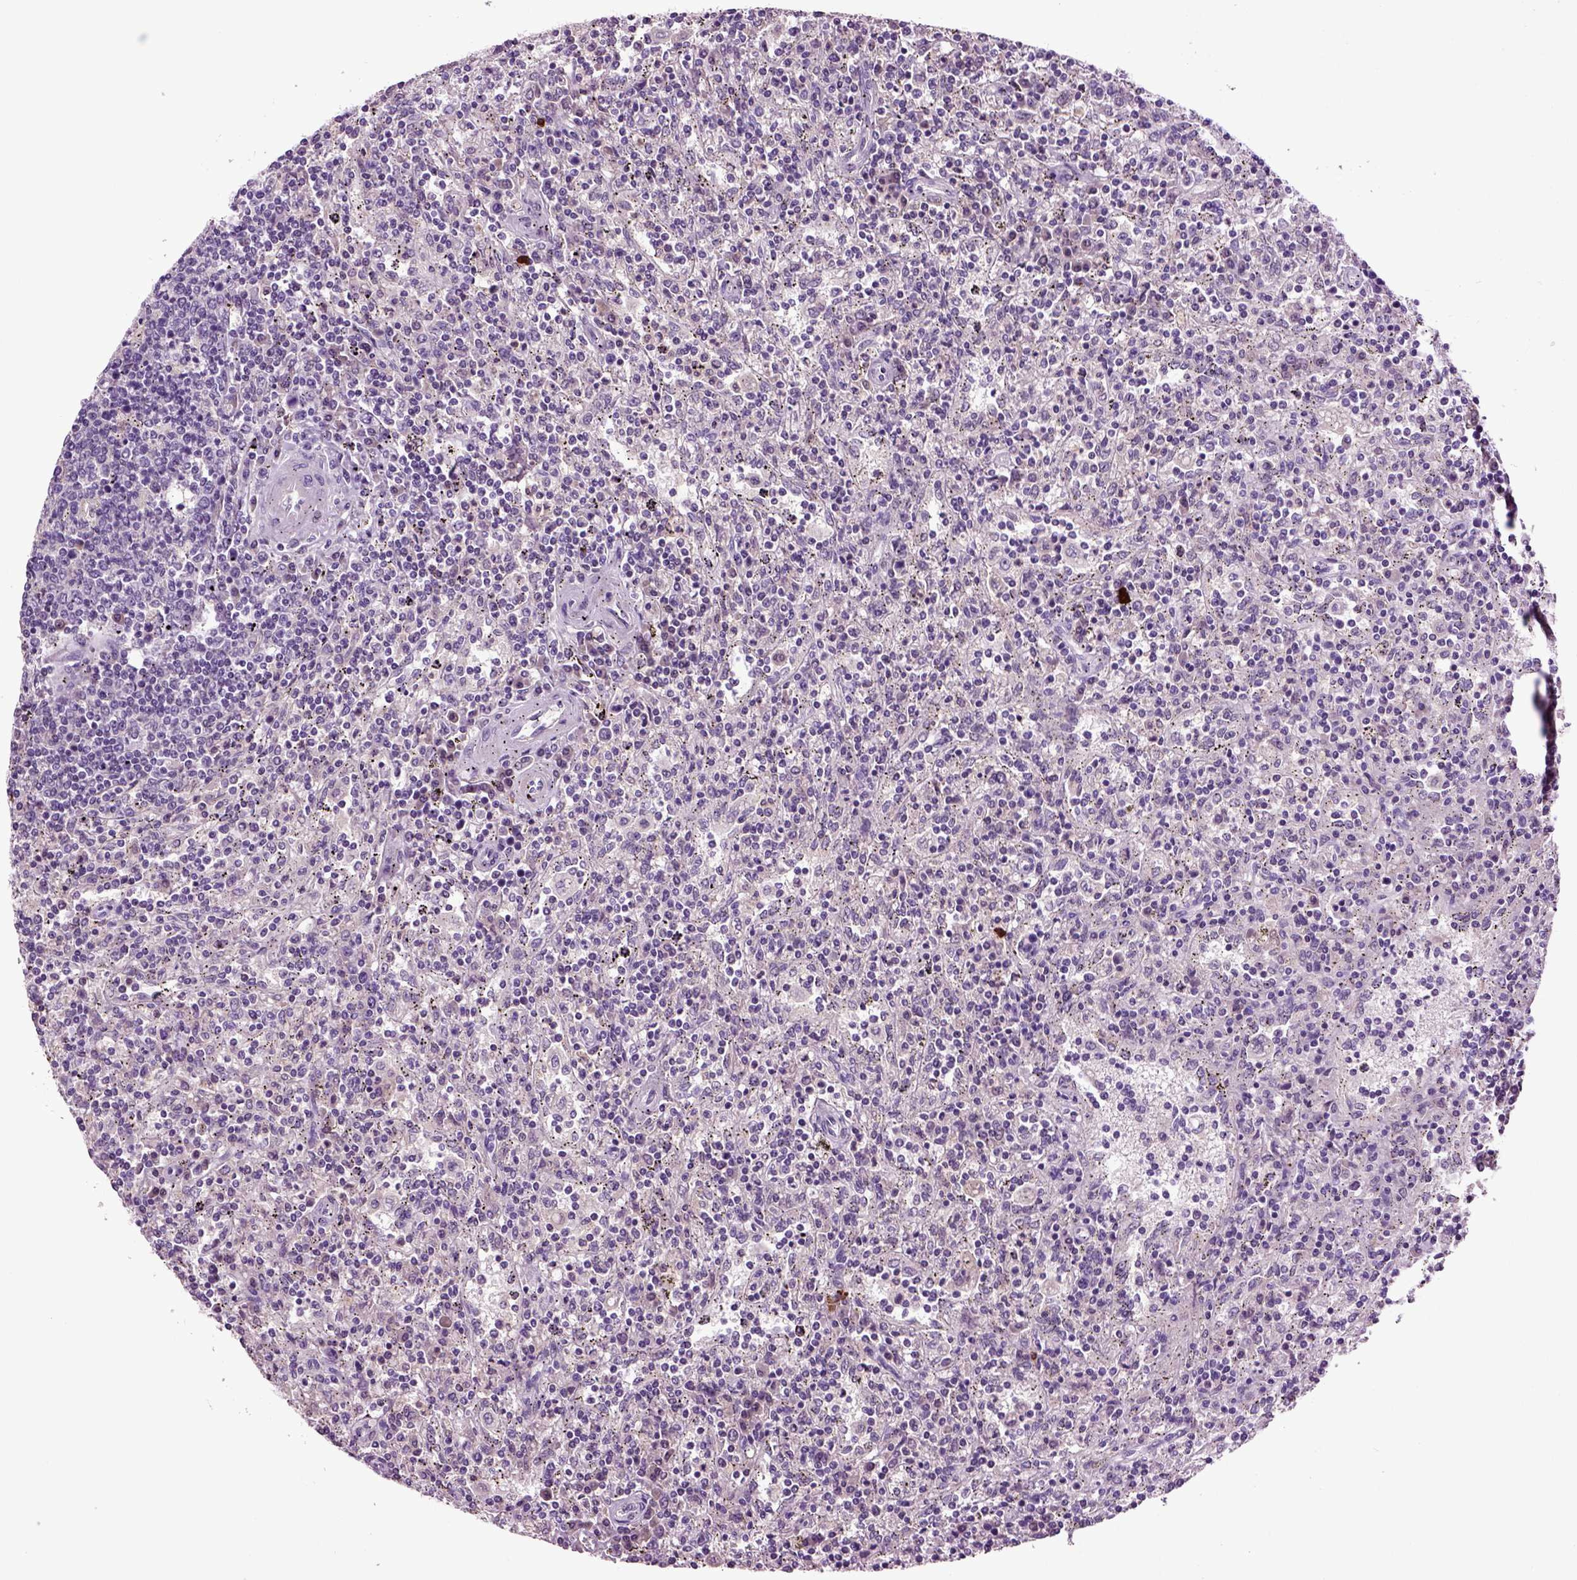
{"staining": {"intensity": "negative", "quantity": "none", "location": "none"}, "tissue": "lymphoma", "cell_type": "Tumor cells", "image_type": "cancer", "snomed": [{"axis": "morphology", "description": "Malignant lymphoma, non-Hodgkin's type, Low grade"}, {"axis": "topography", "description": "Lymph node"}], "caption": "Immunohistochemical staining of malignant lymphoma, non-Hodgkin's type (low-grade) reveals no significant expression in tumor cells.", "gene": "FGF11", "patient": {"sex": "male", "age": 52}}